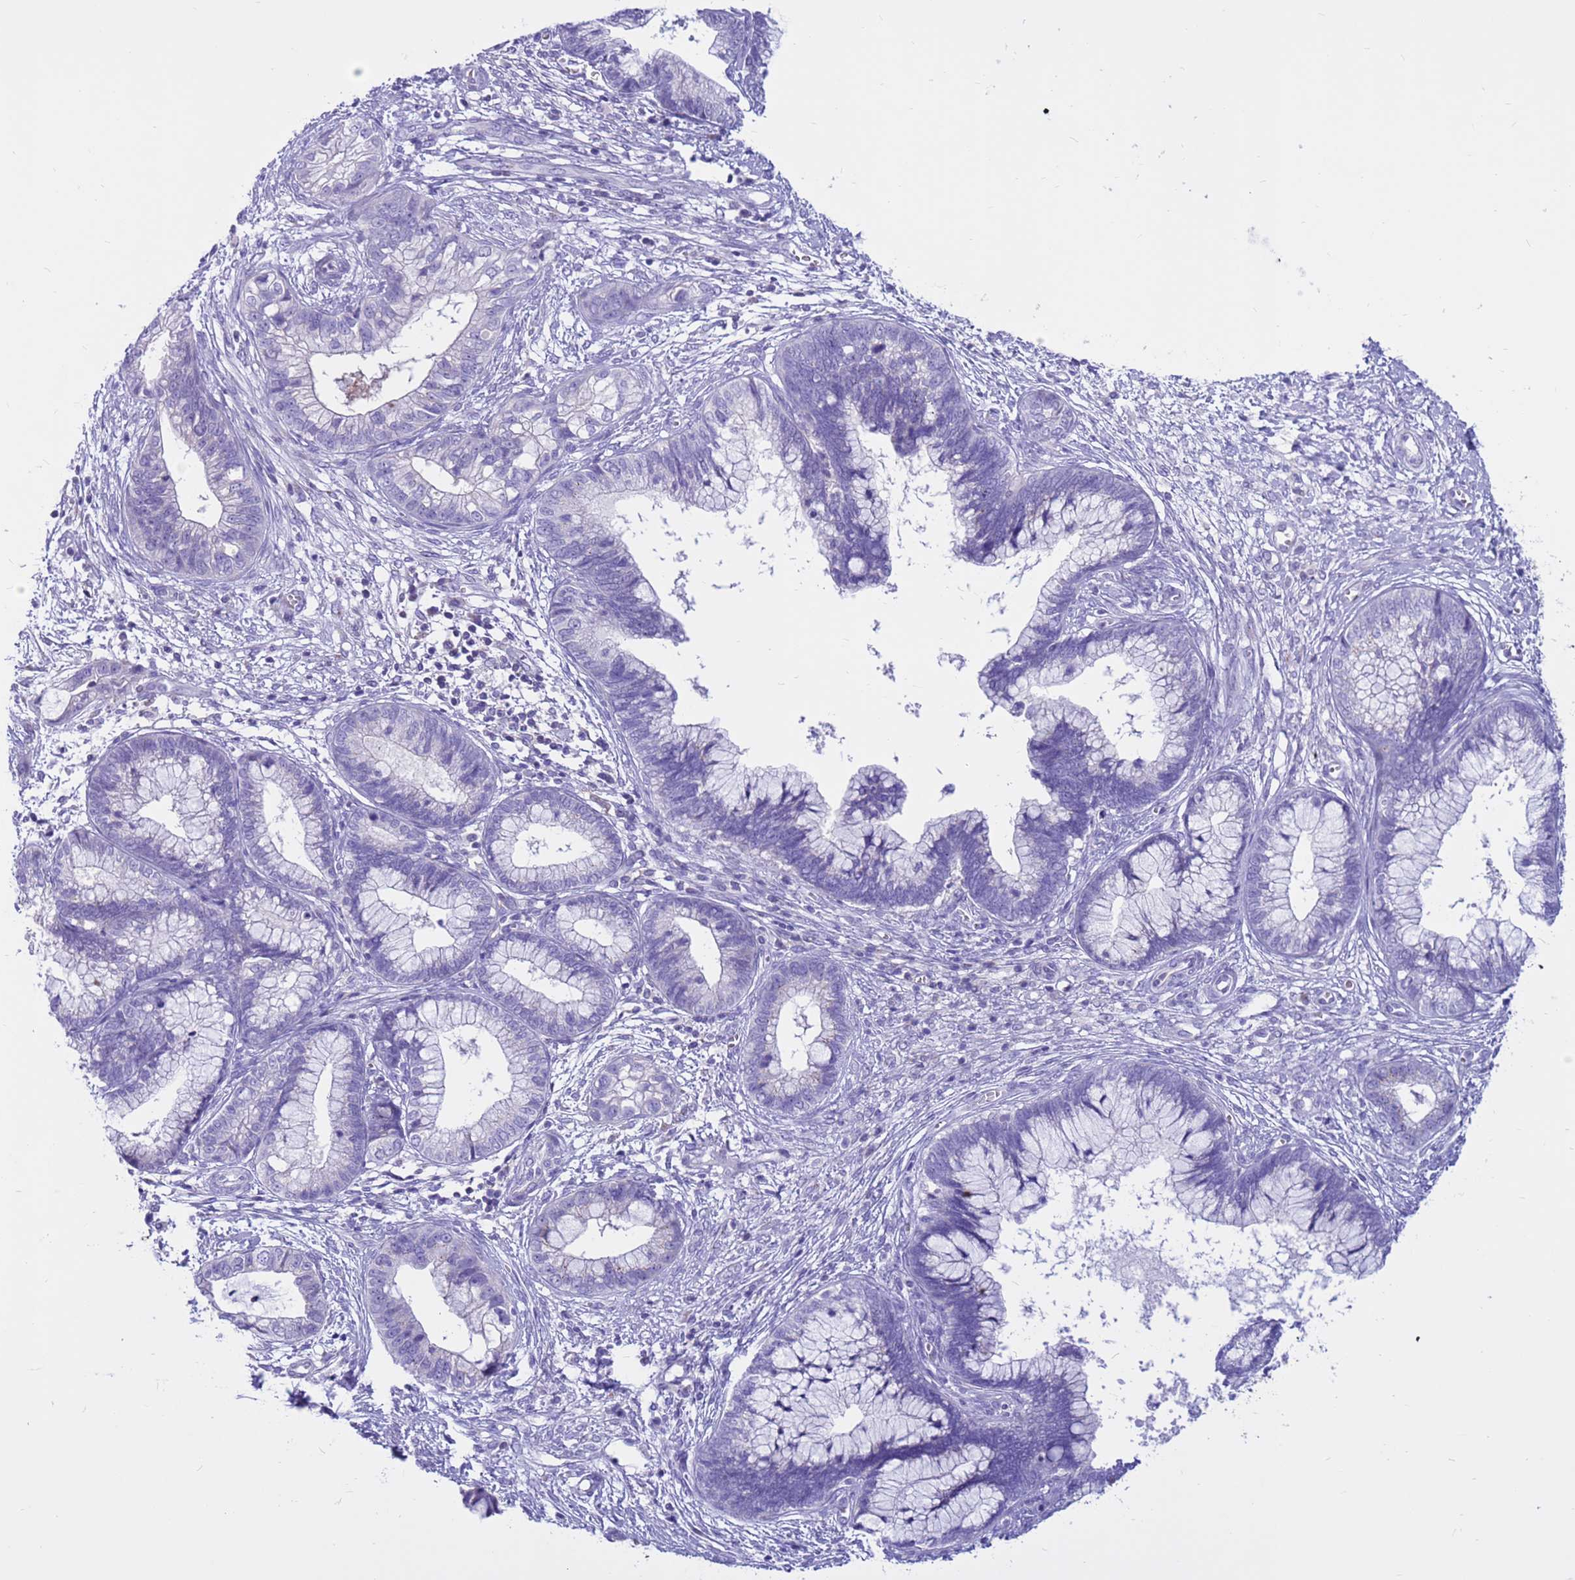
{"staining": {"intensity": "negative", "quantity": "none", "location": "none"}, "tissue": "cervical cancer", "cell_type": "Tumor cells", "image_type": "cancer", "snomed": [{"axis": "morphology", "description": "Adenocarcinoma, NOS"}, {"axis": "topography", "description": "Cervix"}], "caption": "Tumor cells show no significant expression in cervical adenocarcinoma. (Stains: DAB IHC with hematoxylin counter stain, Microscopy: brightfield microscopy at high magnification).", "gene": "PDE10A", "patient": {"sex": "female", "age": 44}}